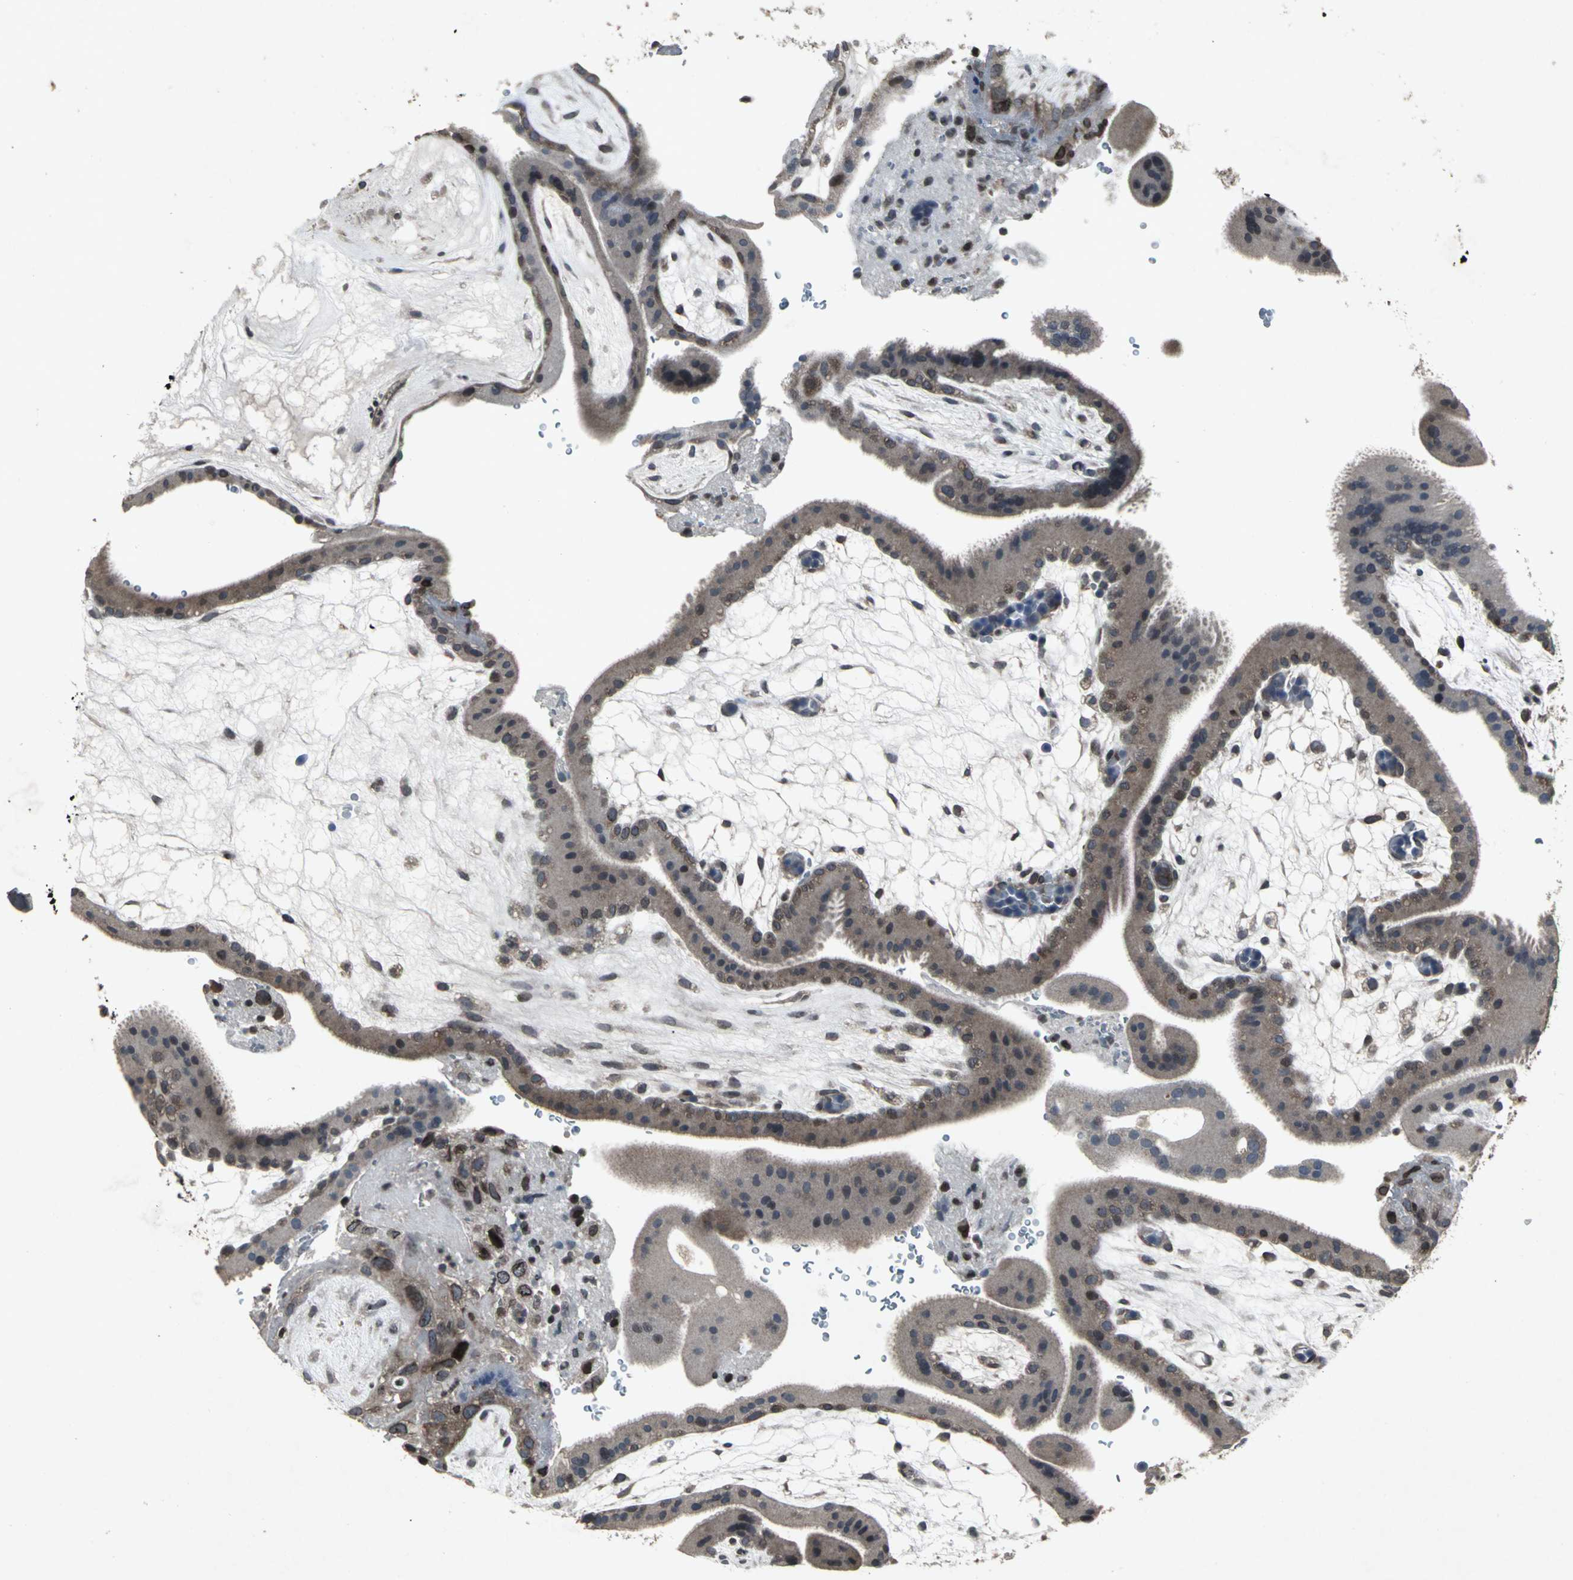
{"staining": {"intensity": "strong", "quantity": ">75%", "location": "cytoplasmic/membranous,nuclear"}, "tissue": "placenta", "cell_type": "Trophoblastic cells", "image_type": "normal", "snomed": [{"axis": "morphology", "description": "Normal tissue, NOS"}, {"axis": "topography", "description": "Placenta"}], "caption": "Immunohistochemical staining of benign placenta shows high levels of strong cytoplasmic/membranous,nuclear staining in about >75% of trophoblastic cells. (DAB (3,3'-diaminobenzidine) IHC with brightfield microscopy, high magnification).", "gene": "SH2B3", "patient": {"sex": "female", "age": 19}}